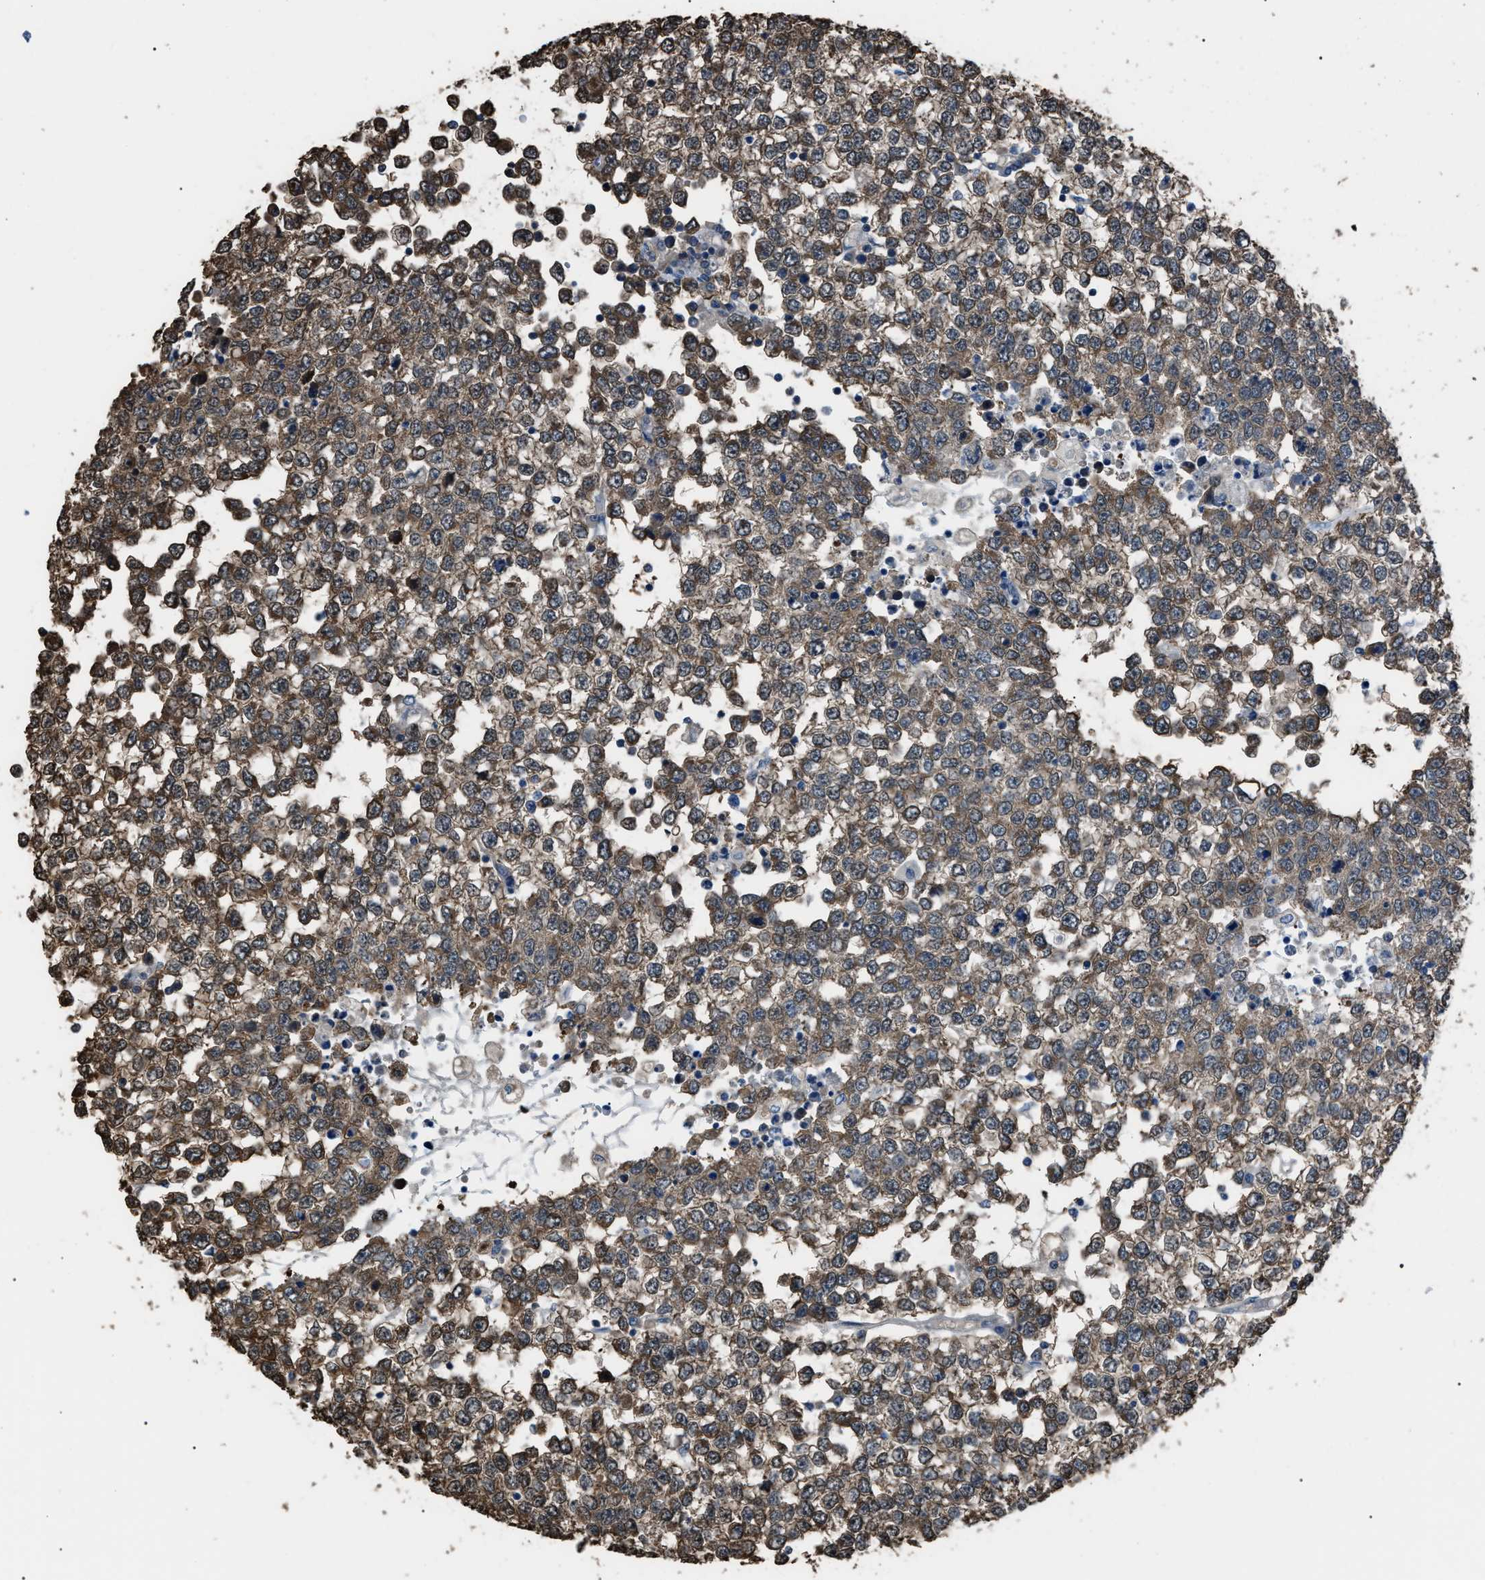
{"staining": {"intensity": "weak", "quantity": ">75%", "location": "cytoplasmic/membranous"}, "tissue": "testis cancer", "cell_type": "Tumor cells", "image_type": "cancer", "snomed": [{"axis": "morphology", "description": "Seminoma, NOS"}, {"axis": "topography", "description": "Testis"}], "caption": "Seminoma (testis) was stained to show a protein in brown. There is low levels of weak cytoplasmic/membranous positivity in approximately >75% of tumor cells.", "gene": "PDCD5", "patient": {"sex": "male", "age": 65}}